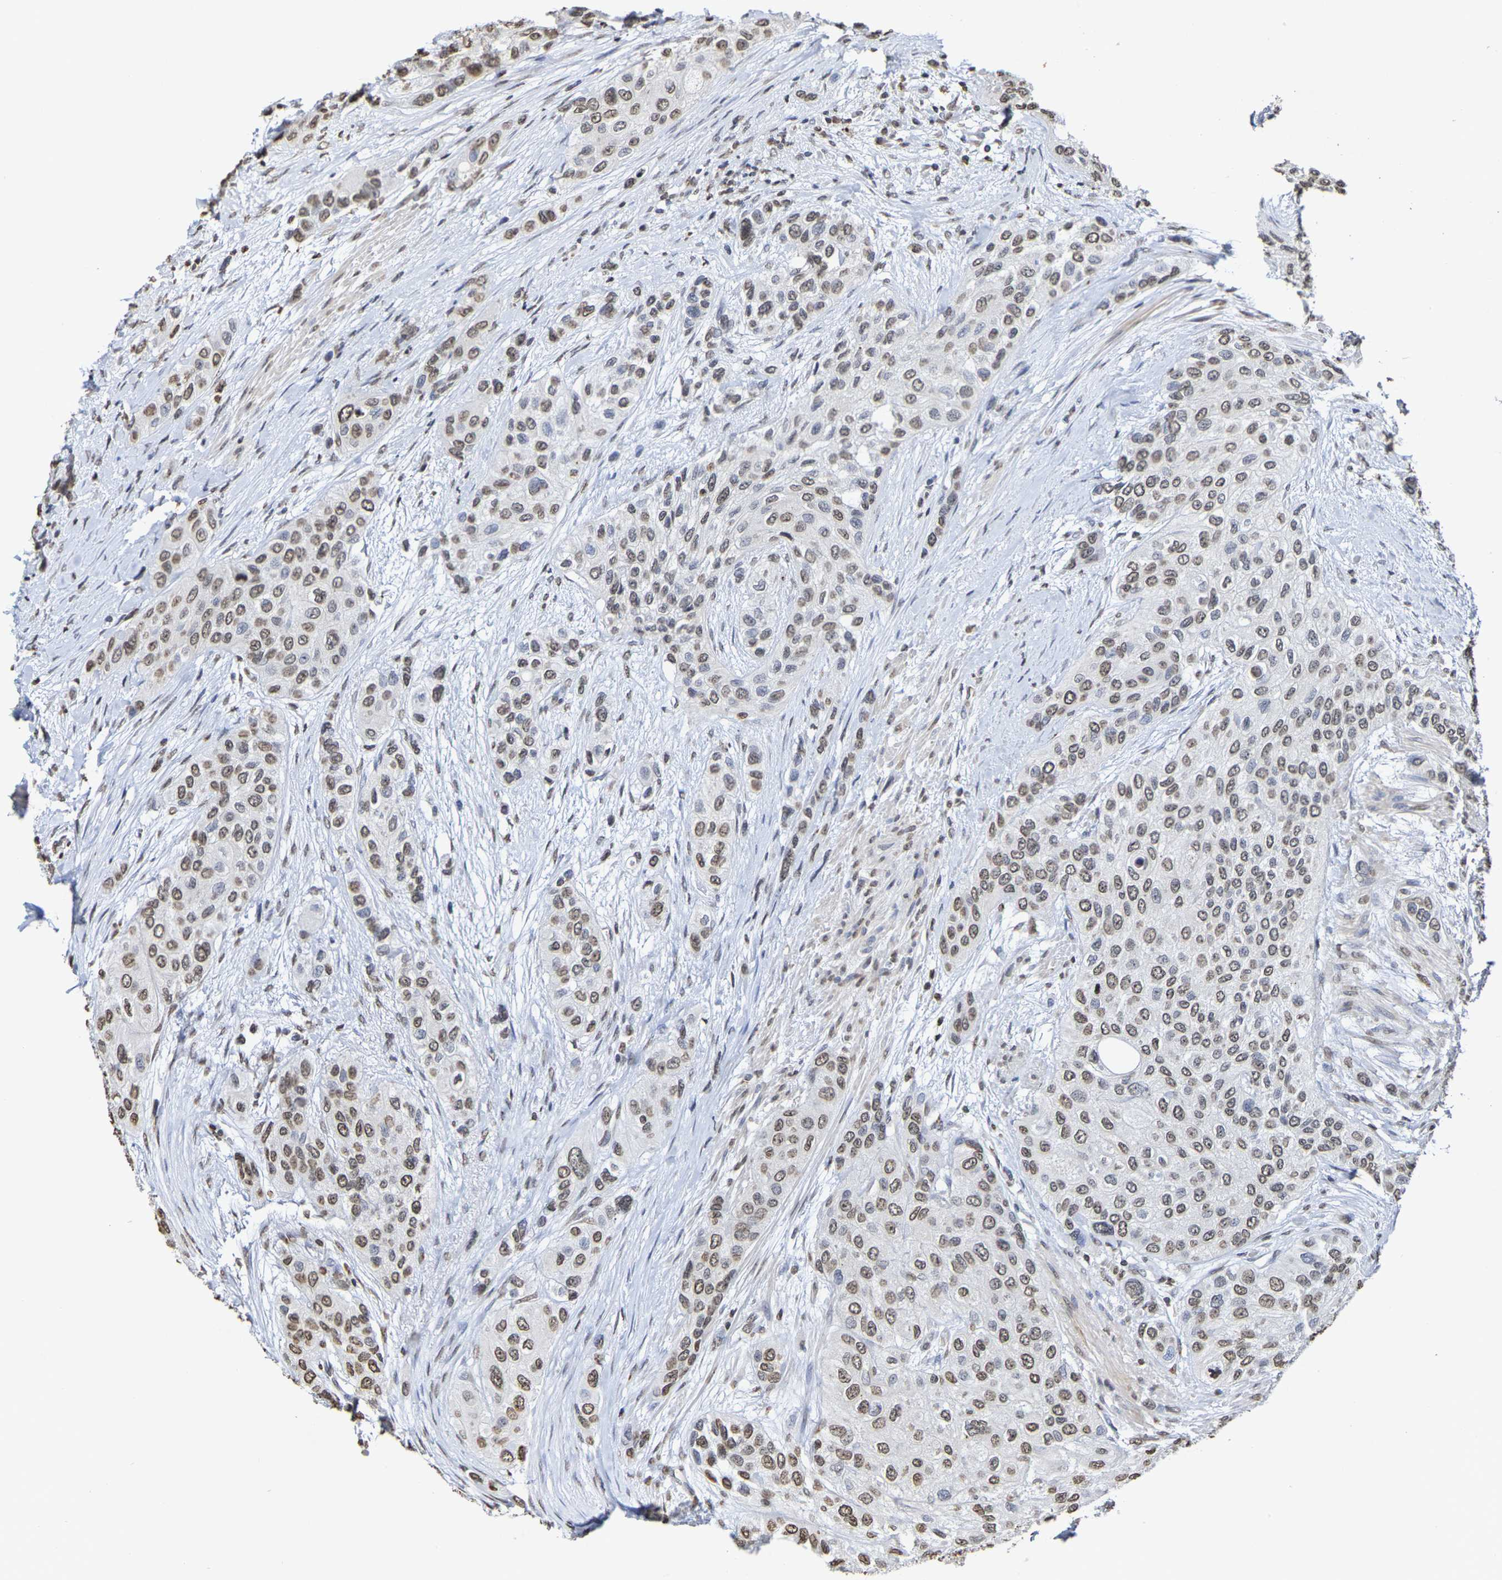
{"staining": {"intensity": "weak", "quantity": ">75%", "location": "nuclear"}, "tissue": "urothelial cancer", "cell_type": "Tumor cells", "image_type": "cancer", "snomed": [{"axis": "morphology", "description": "Urothelial carcinoma, High grade"}, {"axis": "topography", "description": "Urinary bladder"}], "caption": "Urothelial cancer was stained to show a protein in brown. There is low levels of weak nuclear staining in about >75% of tumor cells. (brown staining indicates protein expression, while blue staining denotes nuclei).", "gene": "ATF4", "patient": {"sex": "female", "age": 56}}